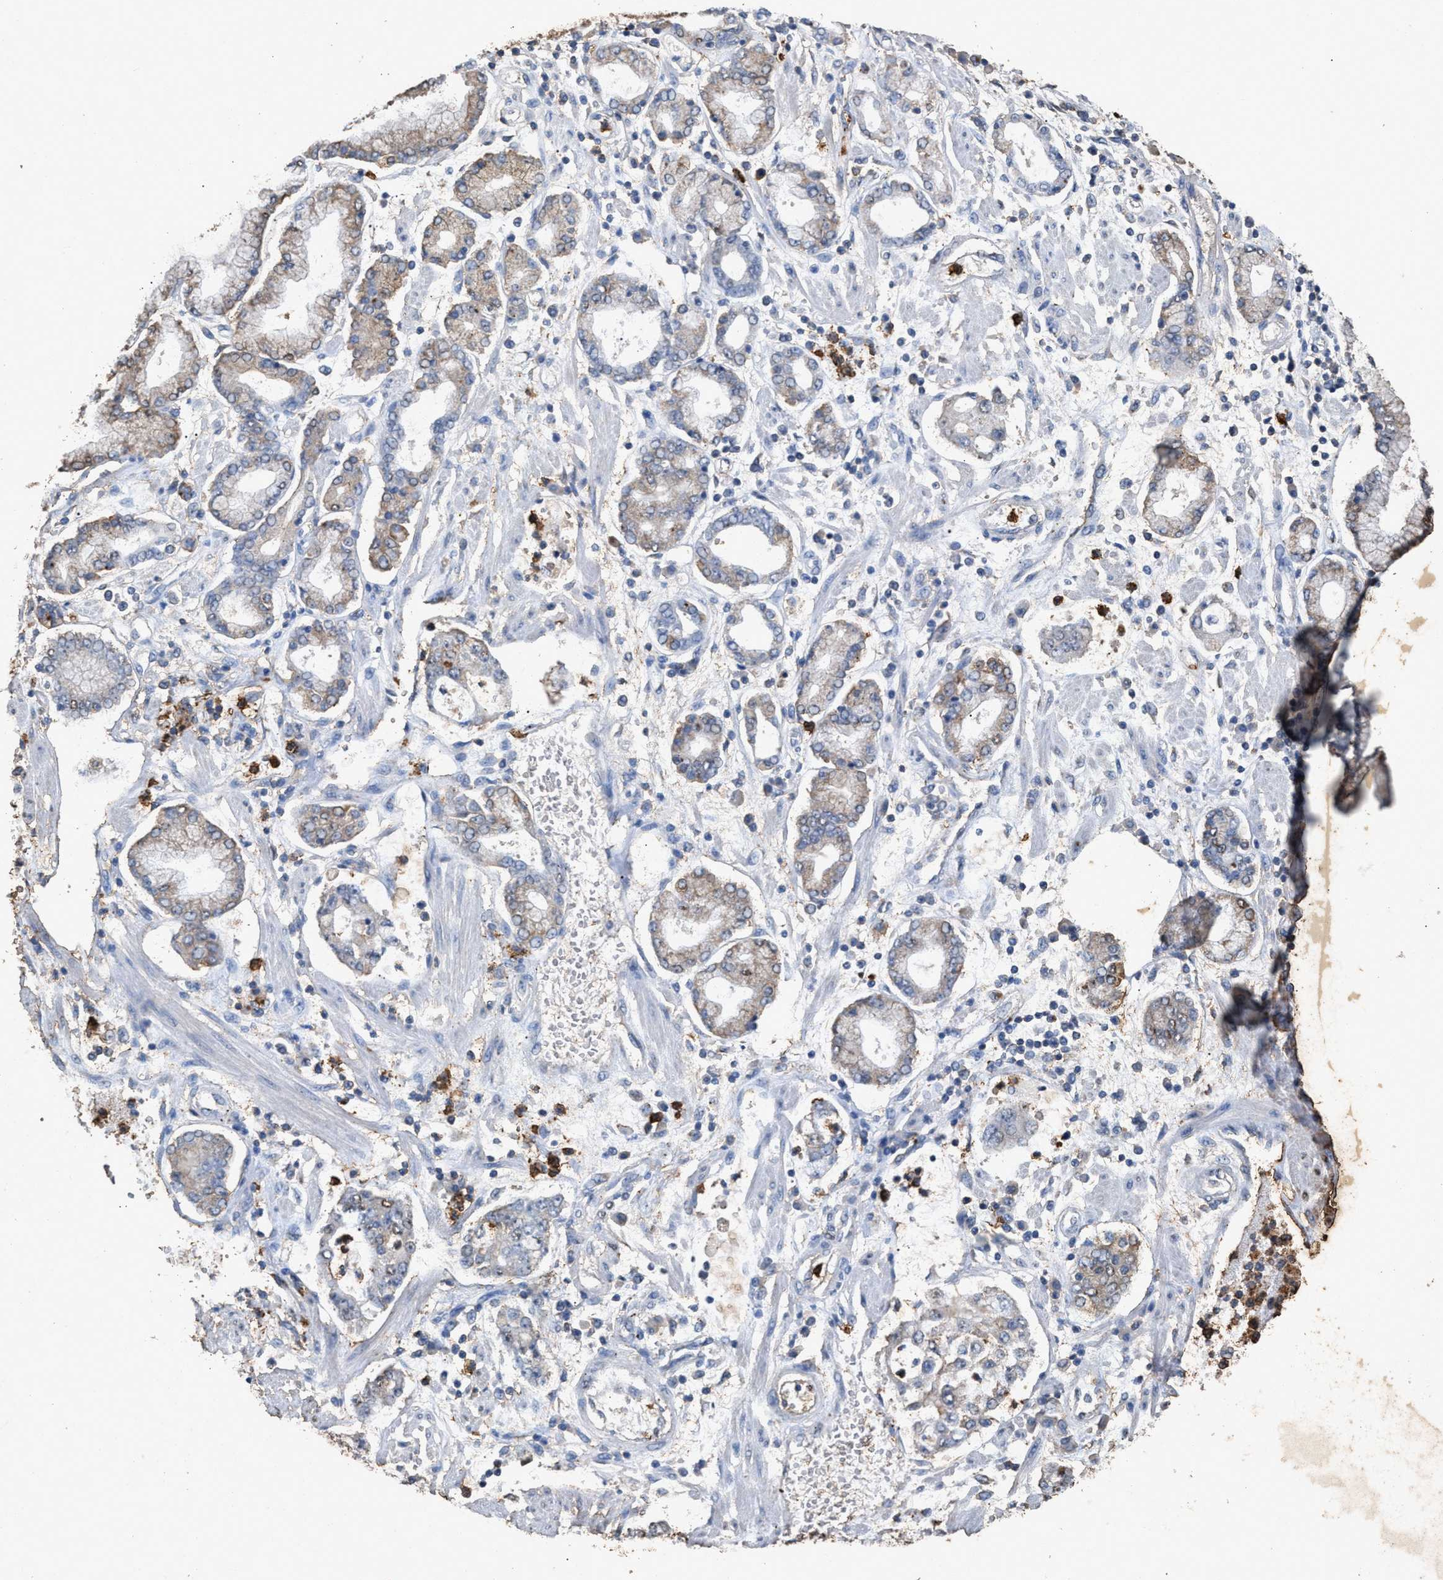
{"staining": {"intensity": "weak", "quantity": "<25%", "location": "cytoplasmic/membranous"}, "tissue": "stomach cancer", "cell_type": "Tumor cells", "image_type": "cancer", "snomed": [{"axis": "morphology", "description": "Adenocarcinoma, NOS"}, {"axis": "topography", "description": "Stomach"}], "caption": "Immunohistochemistry (IHC) of human stomach adenocarcinoma displays no positivity in tumor cells.", "gene": "LTB4R2", "patient": {"sex": "male", "age": 76}}